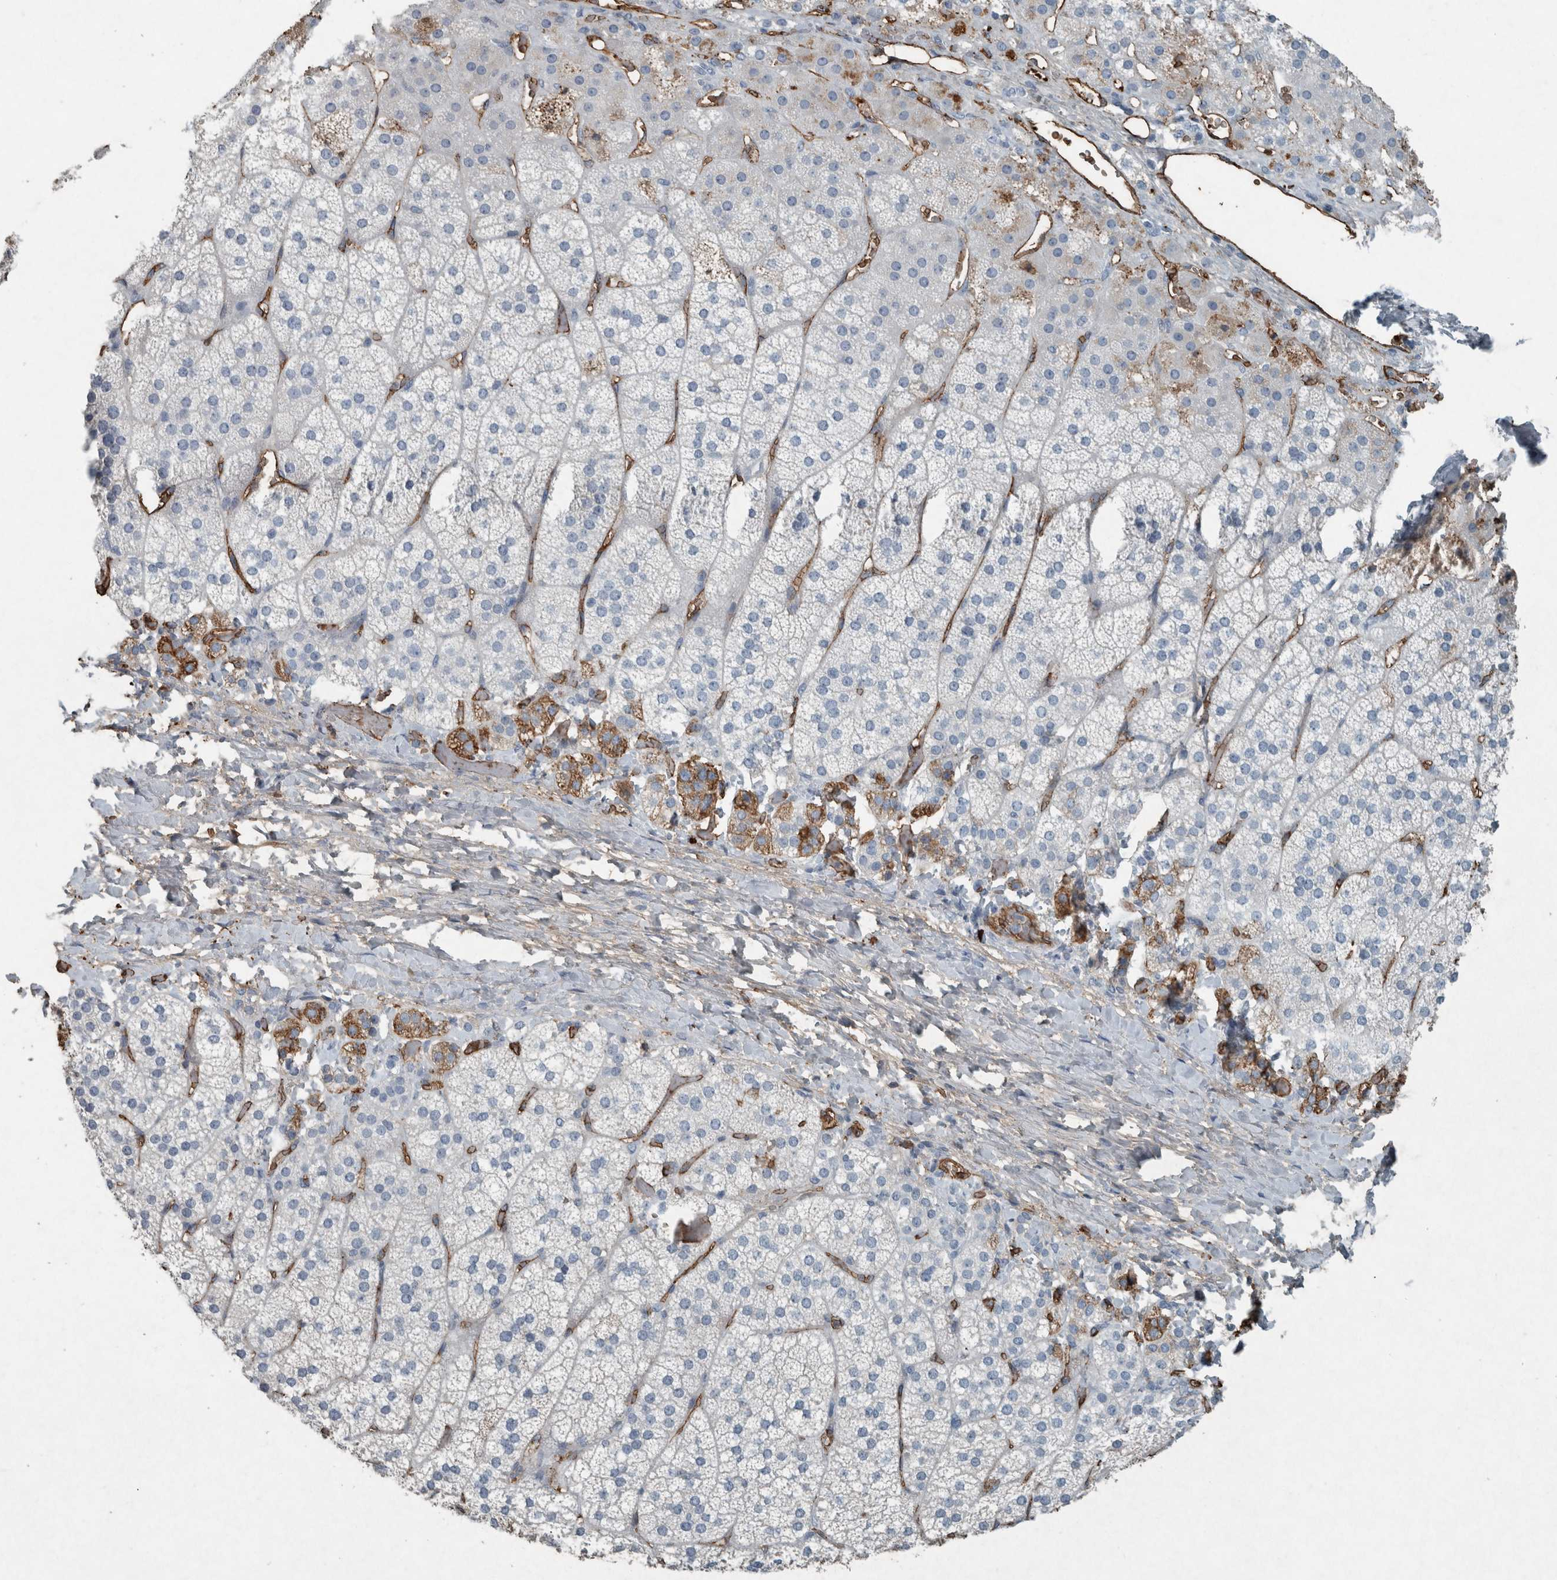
{"staining": {"intensity": "negative", "quantity": "none", "location": "none"}, "tissue": "adrenal gland", "cell_type": "Glandular cells", "image_type": "normal", "snomed": [{"axis": "morphology", "description": "Normal tissue, NOS"}, {"axis": "topography", "description": "Adrenal gland"}], "caption": "The immunohistochemistry histopathology image has no significant expression in glandular cells of adrenal gland.", "gene": "LBP", "patient": {"sex": "female", "age": 44}}